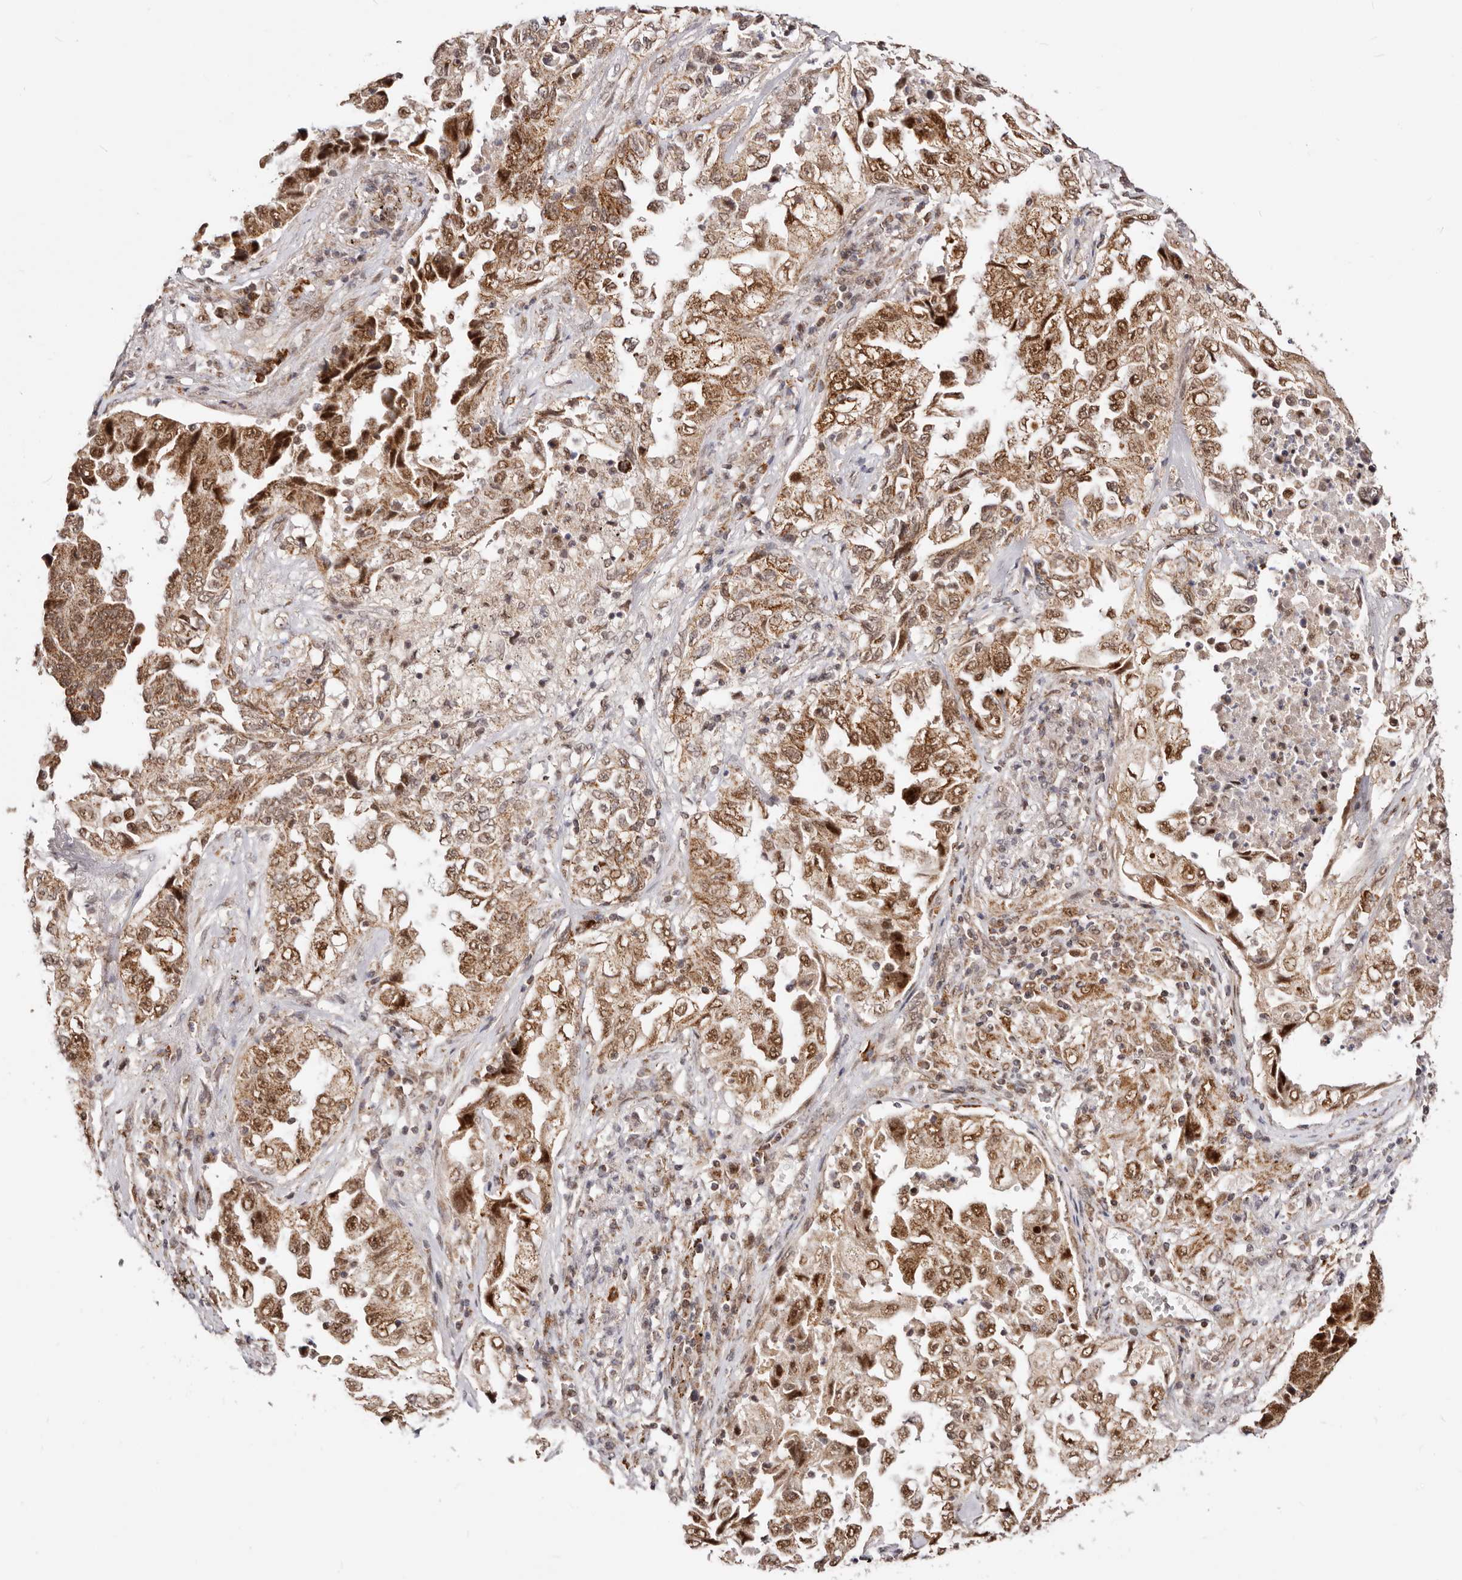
{"staining": {"intensity": "strong", "quantity": ">75%", "location": "cytoplasmic/membranous,nuclear"}, "tissue": "lung cancer", "cell_type": "Tumor cells", "image_type": "cancer", "snomed": [{"axis": "morphology", "description": "Adenocarcinoma, NOS"}, {"axis": "topography", "description": "Lung"}], "caption": "DAB (3,3'-diaminobenzidine) immunohistochemical staining of human adenocarcinoma (lung) exhibits strong cytoplasmic/membranous and nuclear protein expression in about >75% of tumor cells.", "gene": "SEC14L1", "patient": {"sex": "female", "age": 51}}